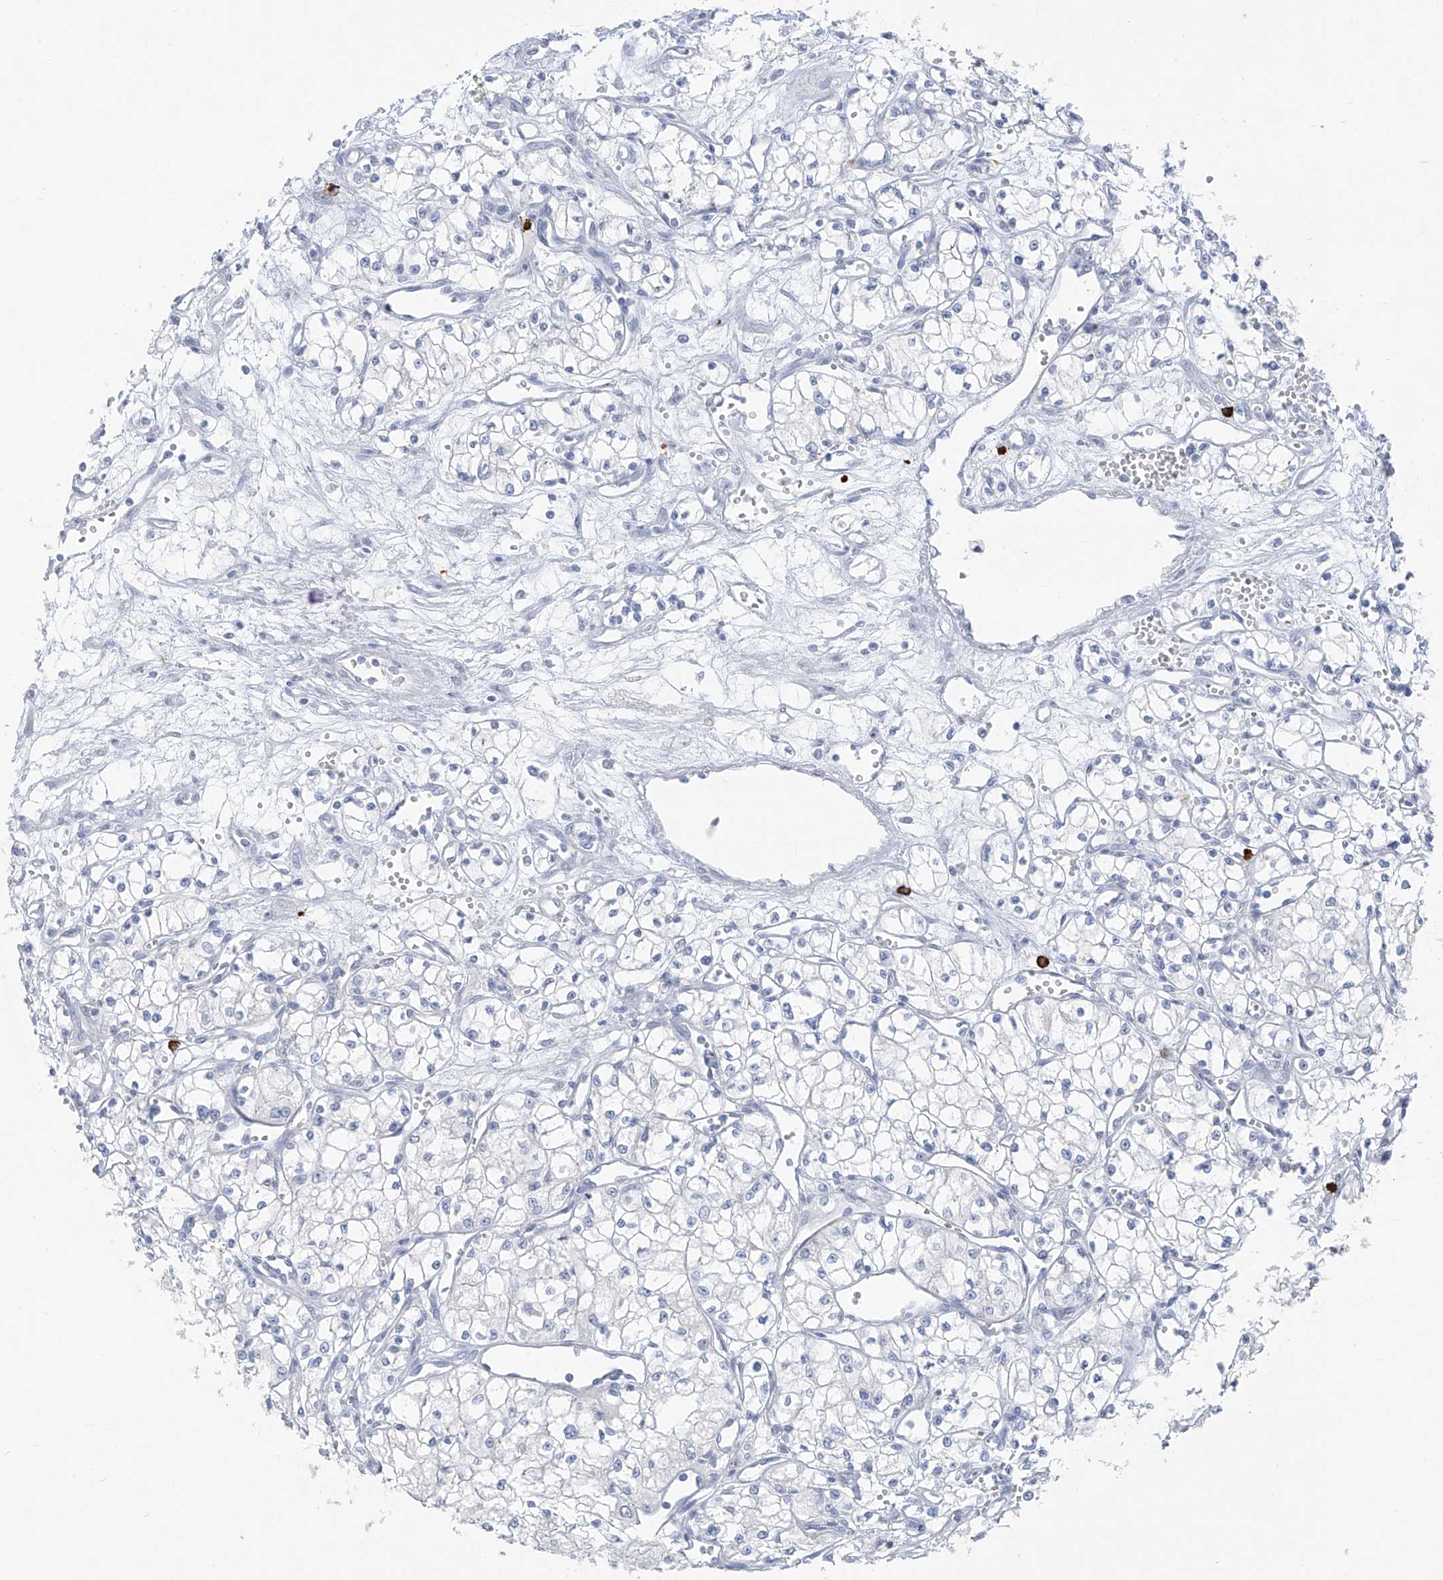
{"staining": {"intensity": "negative", "quantity": "none", "location": "none"}, "tissue": "renal cancer", "cell_type": "Tumor cells", "image_type": "cancer", "snomed": [{"axis": "morphology", "description": "Normal tissue, NOS"}, {"axis": "morphology", "description": "Adenocarcinoma, NOS"}, {"axis": "topography", "description": "Kidney"}], "caption": "Immunohistochemistry (IHC) photomicrograph of human renal cancer (adenocarcinoma) stained for a protein (brown), which displays no positivity in tumor cells. (DAB immunohistochemistry (IHC), high magnification).", "gene": "CX3CR1", "patient": {"sex": "male", "age": 59}}